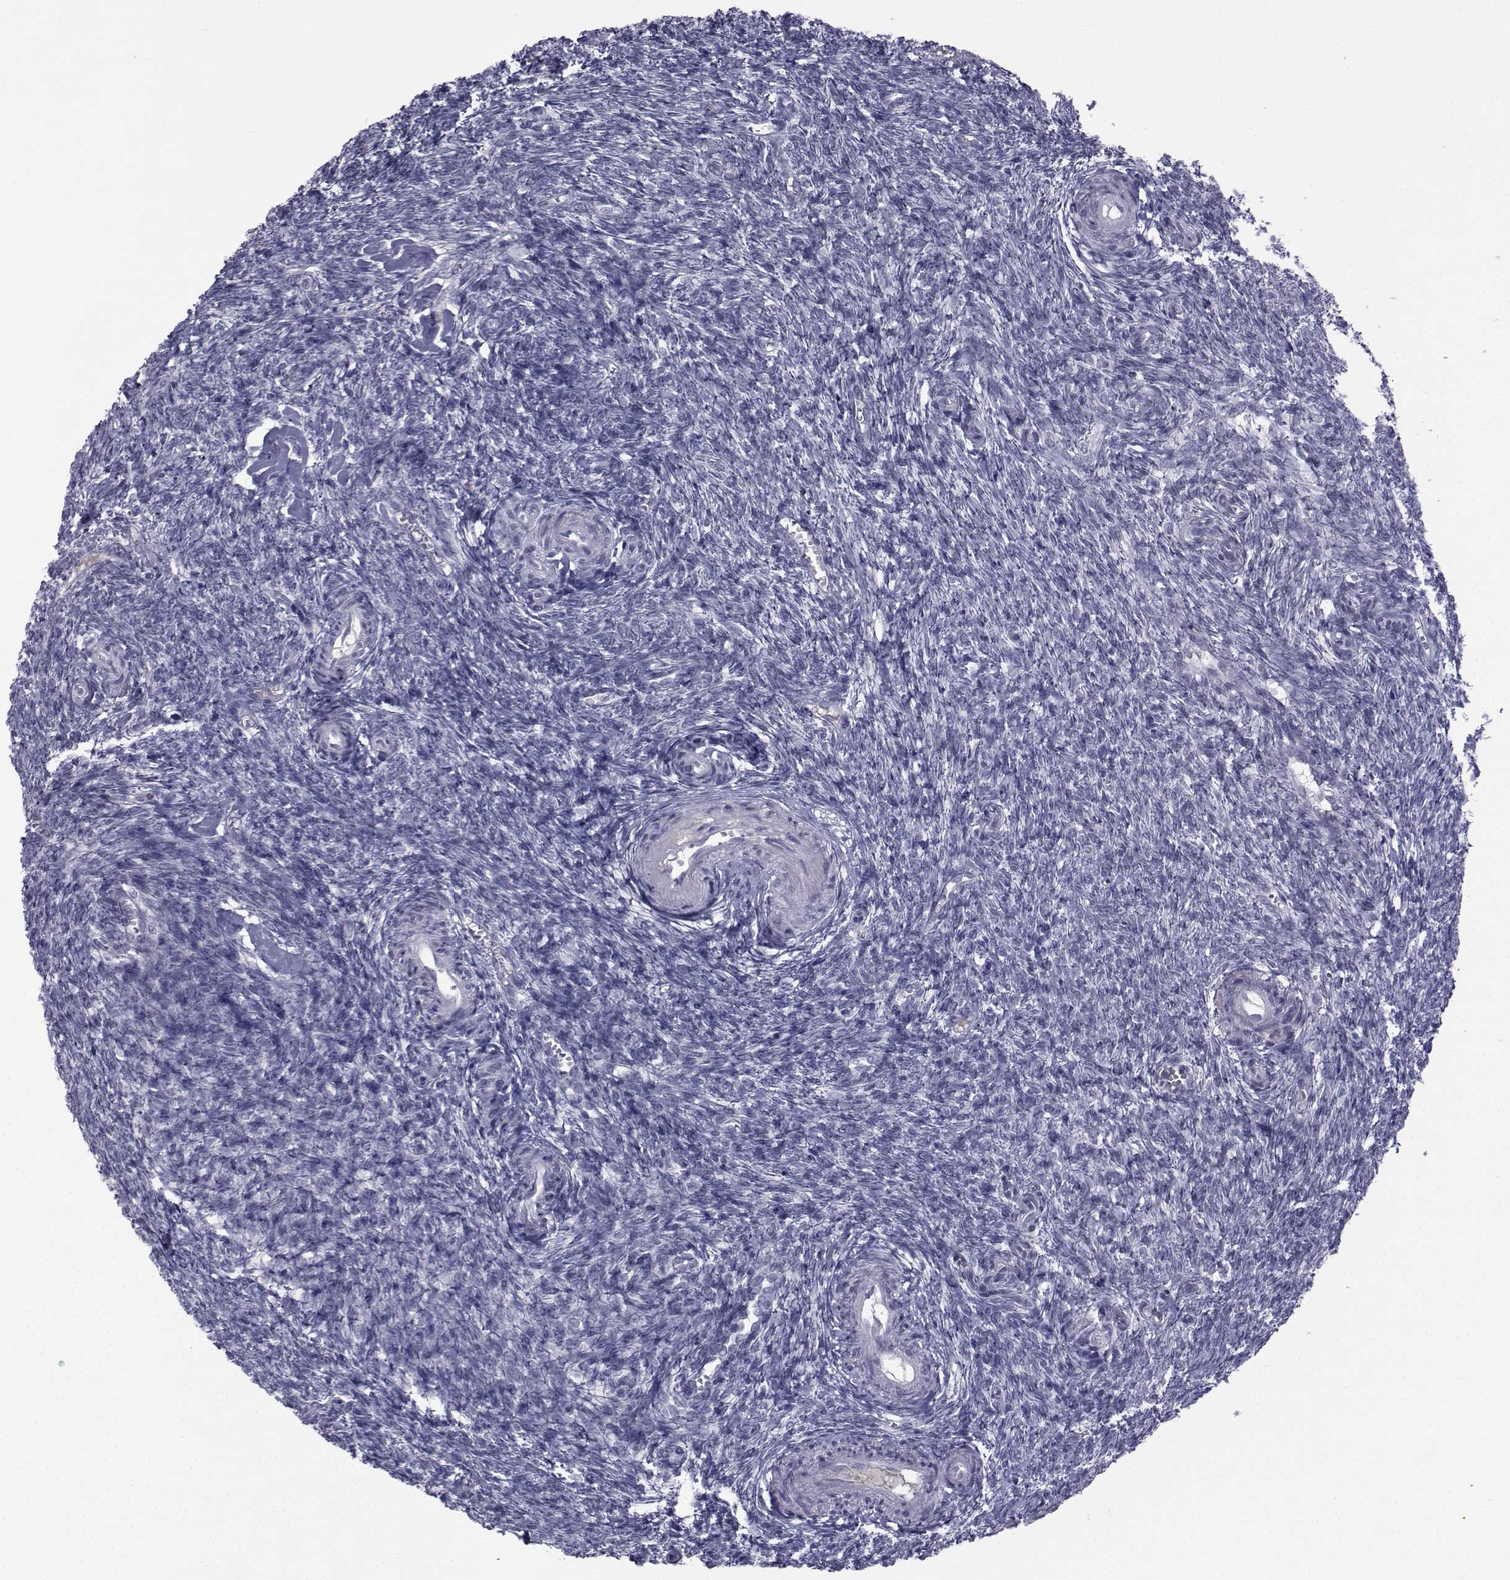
{"staining": {"intensity": "negative", "quantity": "none", "location": "none"}, "tissue": "ovary", "cell_type": "Ovarian stroma cells", "image_type": "normal", "snomed": [{"axis": "morphology", "description": "Normal tissue, NOS"}, {"axis": "topography", "description": "Ovary"}], "caption": "Ovary stained for a protein using immunohistochemistry exhibits no positivity ovarian stroma cells.", "gene": "PAX2", "patient": {"sex": "female", "age": 43}}